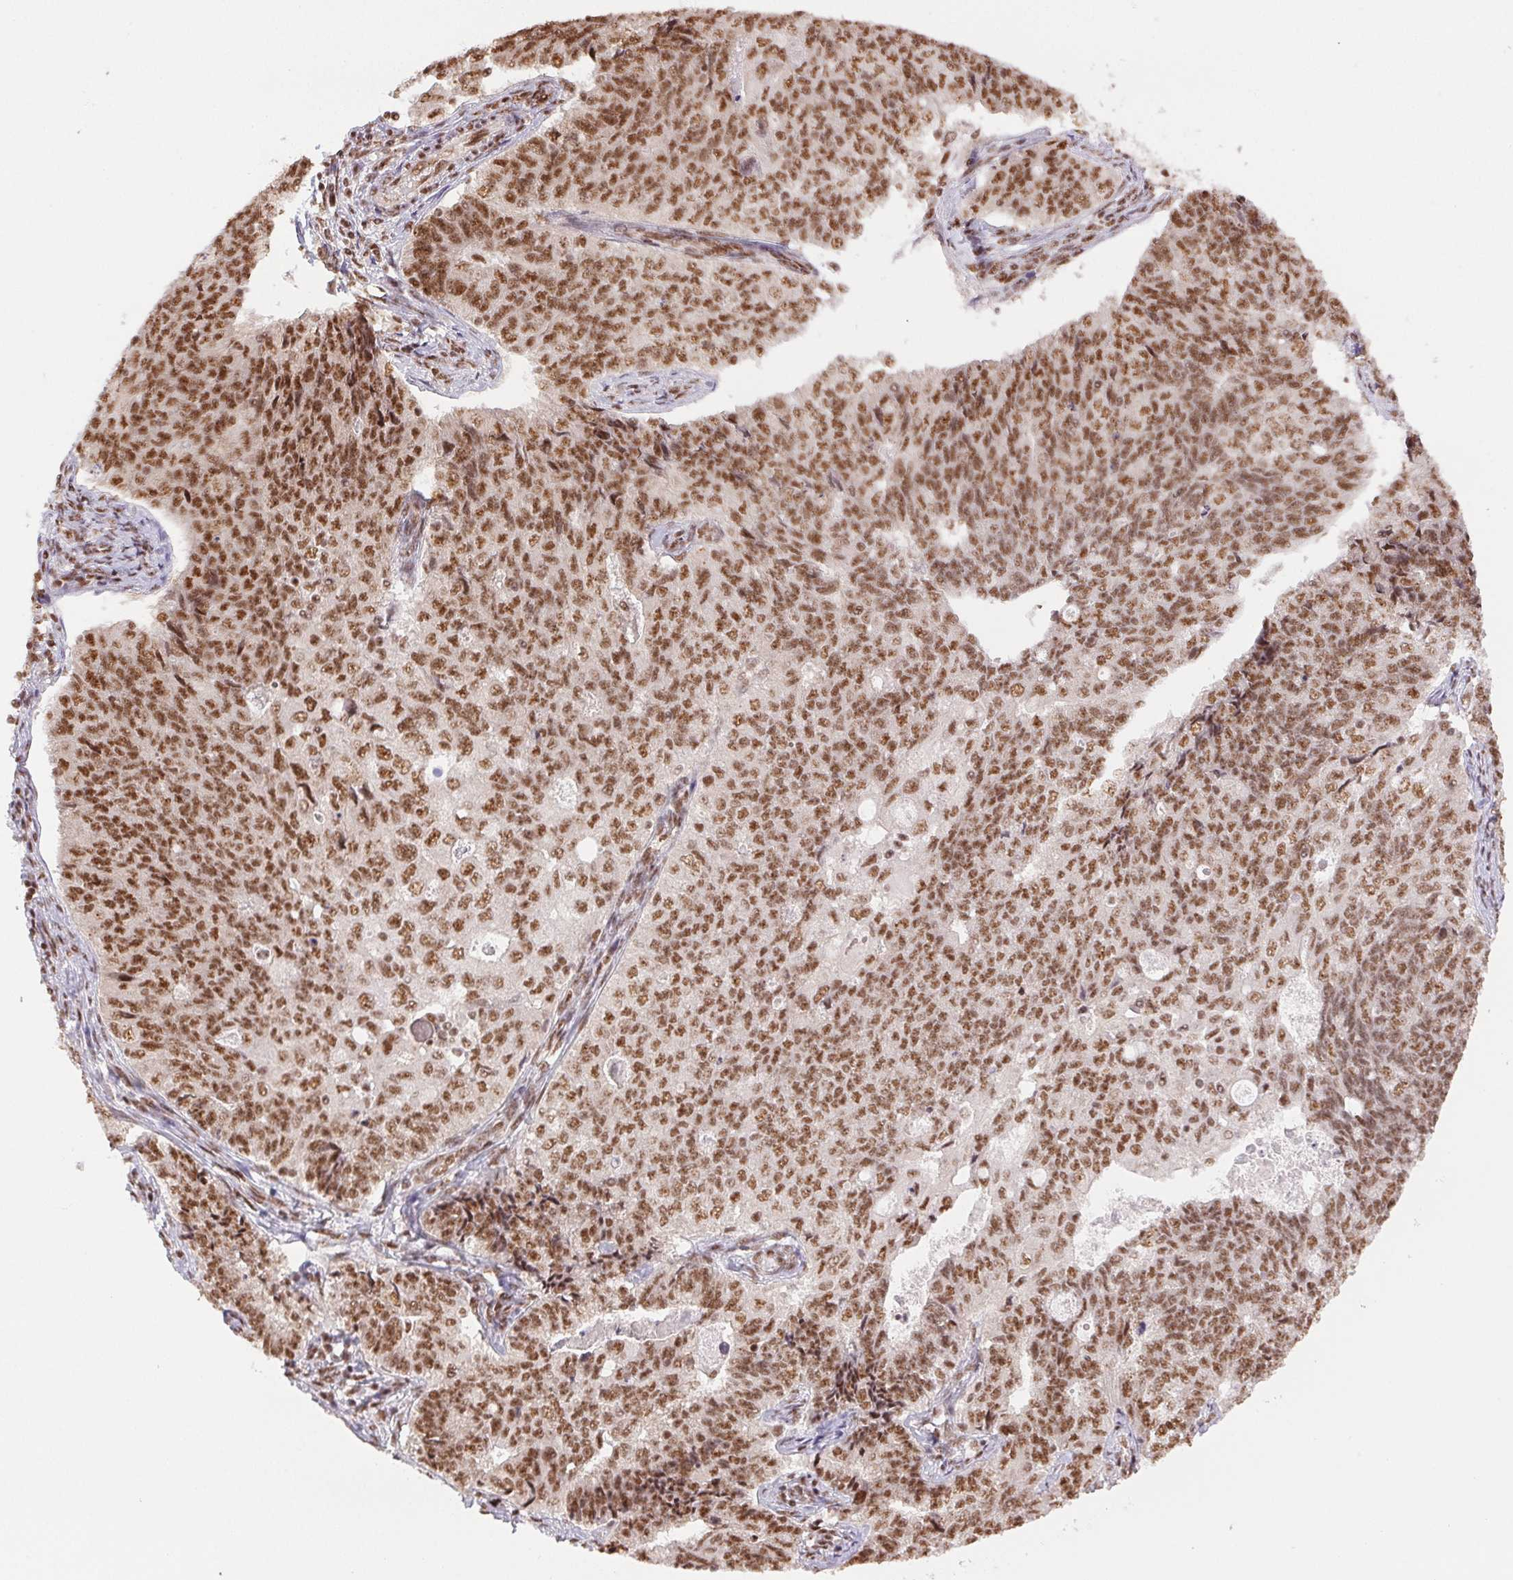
{"staining": {"intensity": "moderate", "quantity": ">75%", "location": "nuclear"}, "tissue": "endometrial cancer", "cell_type": "Tumor cells", "image_type": "cancer", "snomed": [{"axis": "morphology", "description": "Adenocarcinoma, NOS"}, {"axis": "topography", "description": "Endometrium"}], "caption": "This histopathology image shows immunohistochemistry (IHC) staining of human endometrial cancer, with medium moderate nuclear staining in approximately >75% of tumor cells.", "gene": "IK", "patient": {"sex": "female", "age": 43}}